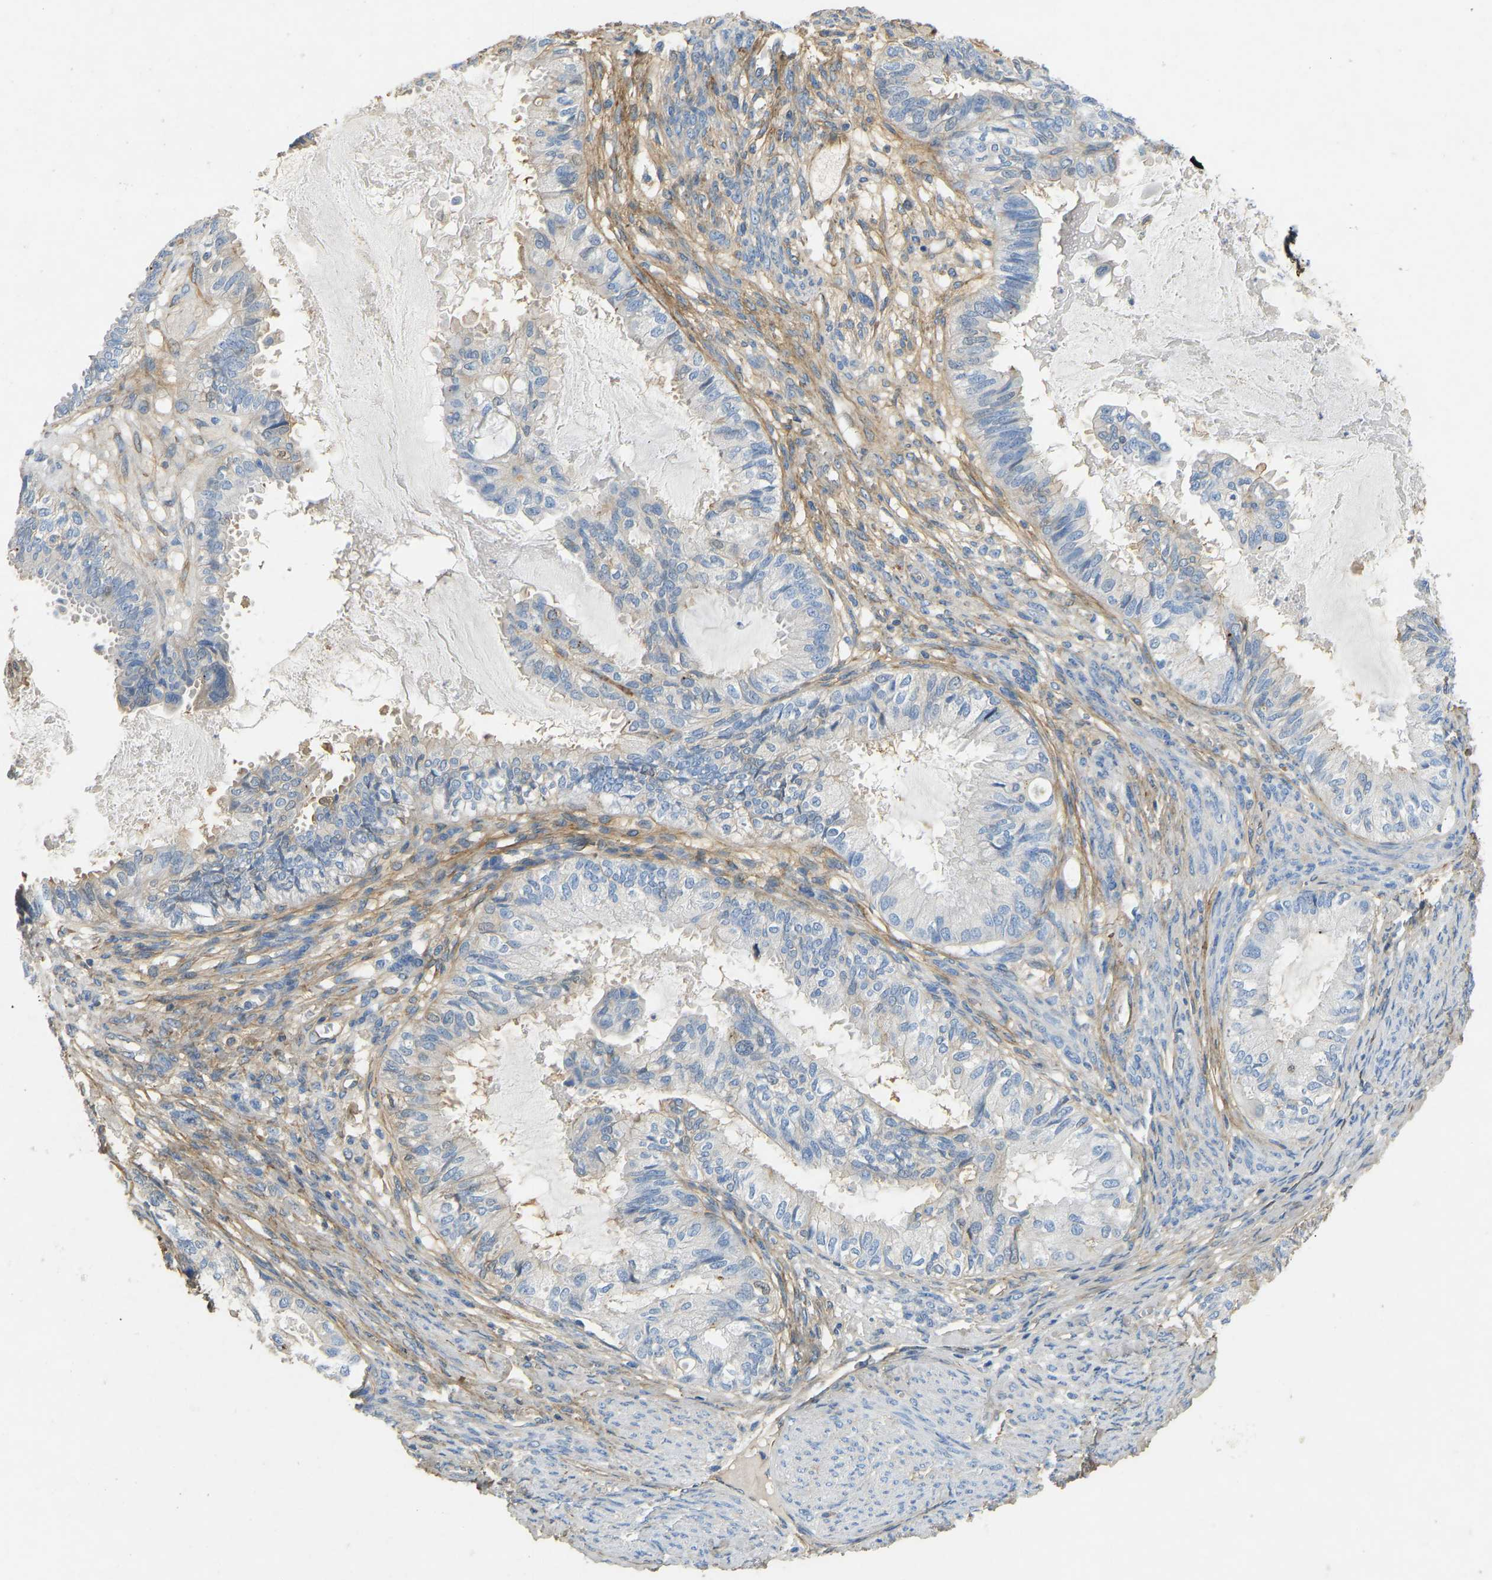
{"staining": {"intensity": "negative", "quantity": "none", "location": "none"}, "tissue": "cervical cancer", "cell_type": "Tumor cells", "image_type": "cancer", "snomed": [{"axis": "morphology", "description": "Normal tissue, NOS"}, {"axis": "morphology", "description": "Adenocarcinoma, NOS"}, {"axis": "topography", "description": "Cervix"}, {"axis": "topography", "description": "Endometrium"}], "caption": "DAB (3,3'-diaminobenzidine) immunohistochemical staining of human cervical adenocarcinoma reveals no significant staining in tumor cells. (Immunohistochemistry, brightfield microscopy, high magnification).", "gene": "TECTA", "patient": {"sex": "female", "age": 86}}